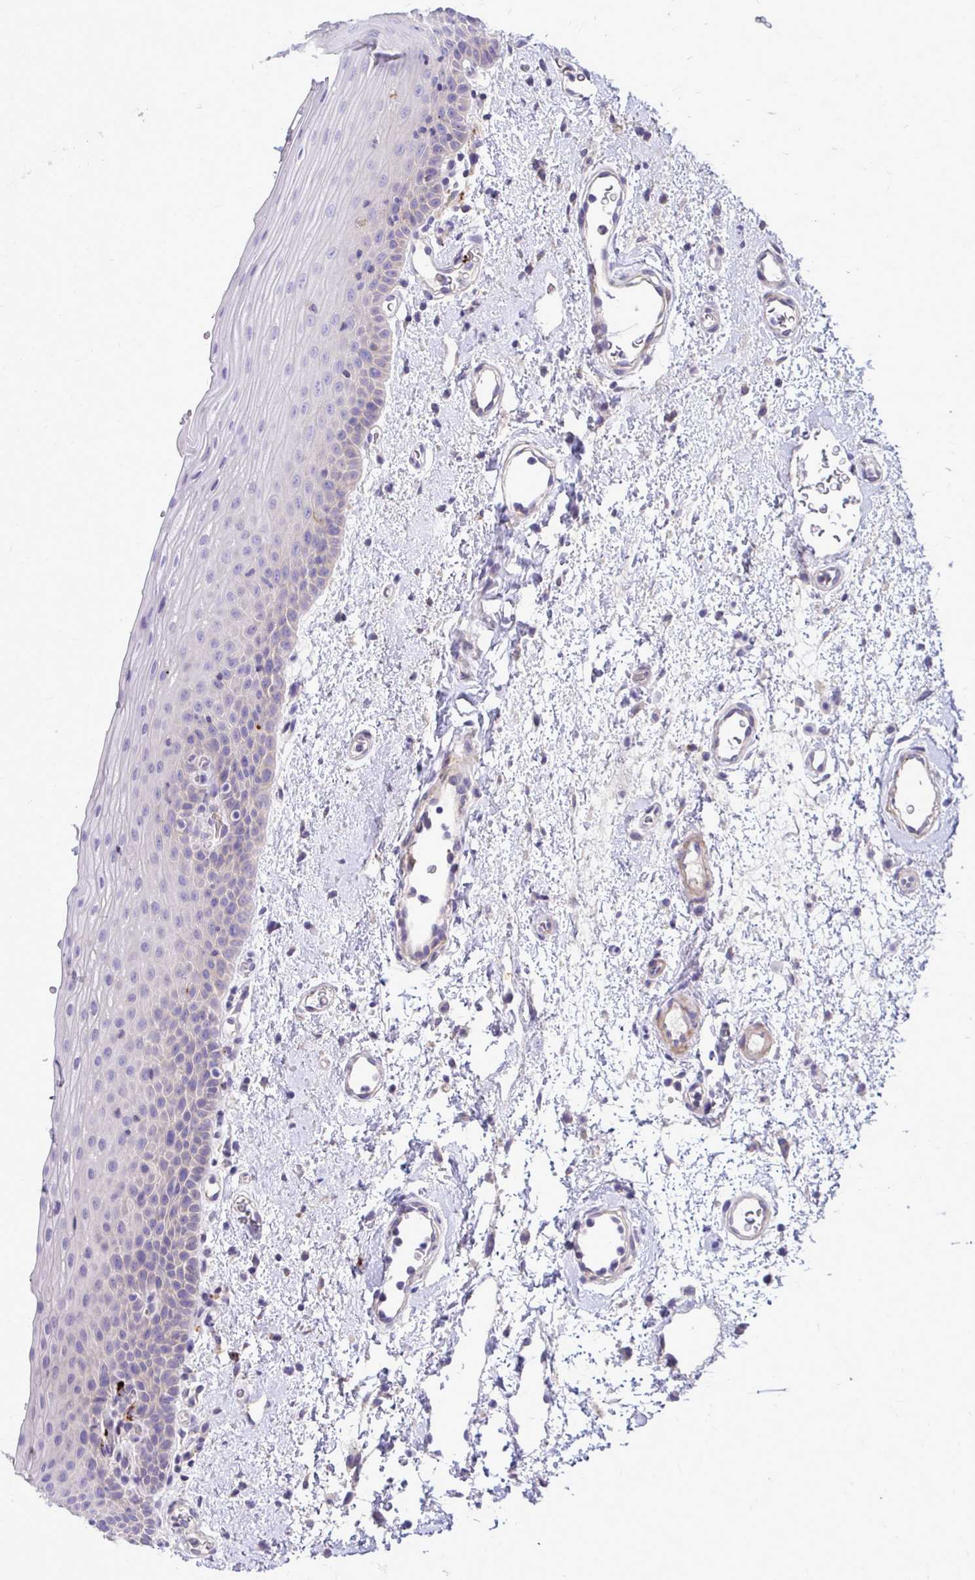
{"staining": {"intensity": "negative", "quantity": "none", "location": "none"}, "tissue": "oral mucosa", "cell_type": "Squamous epithelial cells", "image_type": "normal", "snomed": [{"axis": "morphology", "description": "Normal tissue, NOS"}, {"axis": "topography", "description": "Oral tissue"}, {"axis": "topography", "description": "Head-Neck"}], "caption": "IHC photomicrograph of unremarkable oral mucosa stained for a protein (brown), which exhibits no expression in squamous epithelial cells.", "gene": "TP53I11", "patient": {"sex": "female", "age": 55}}